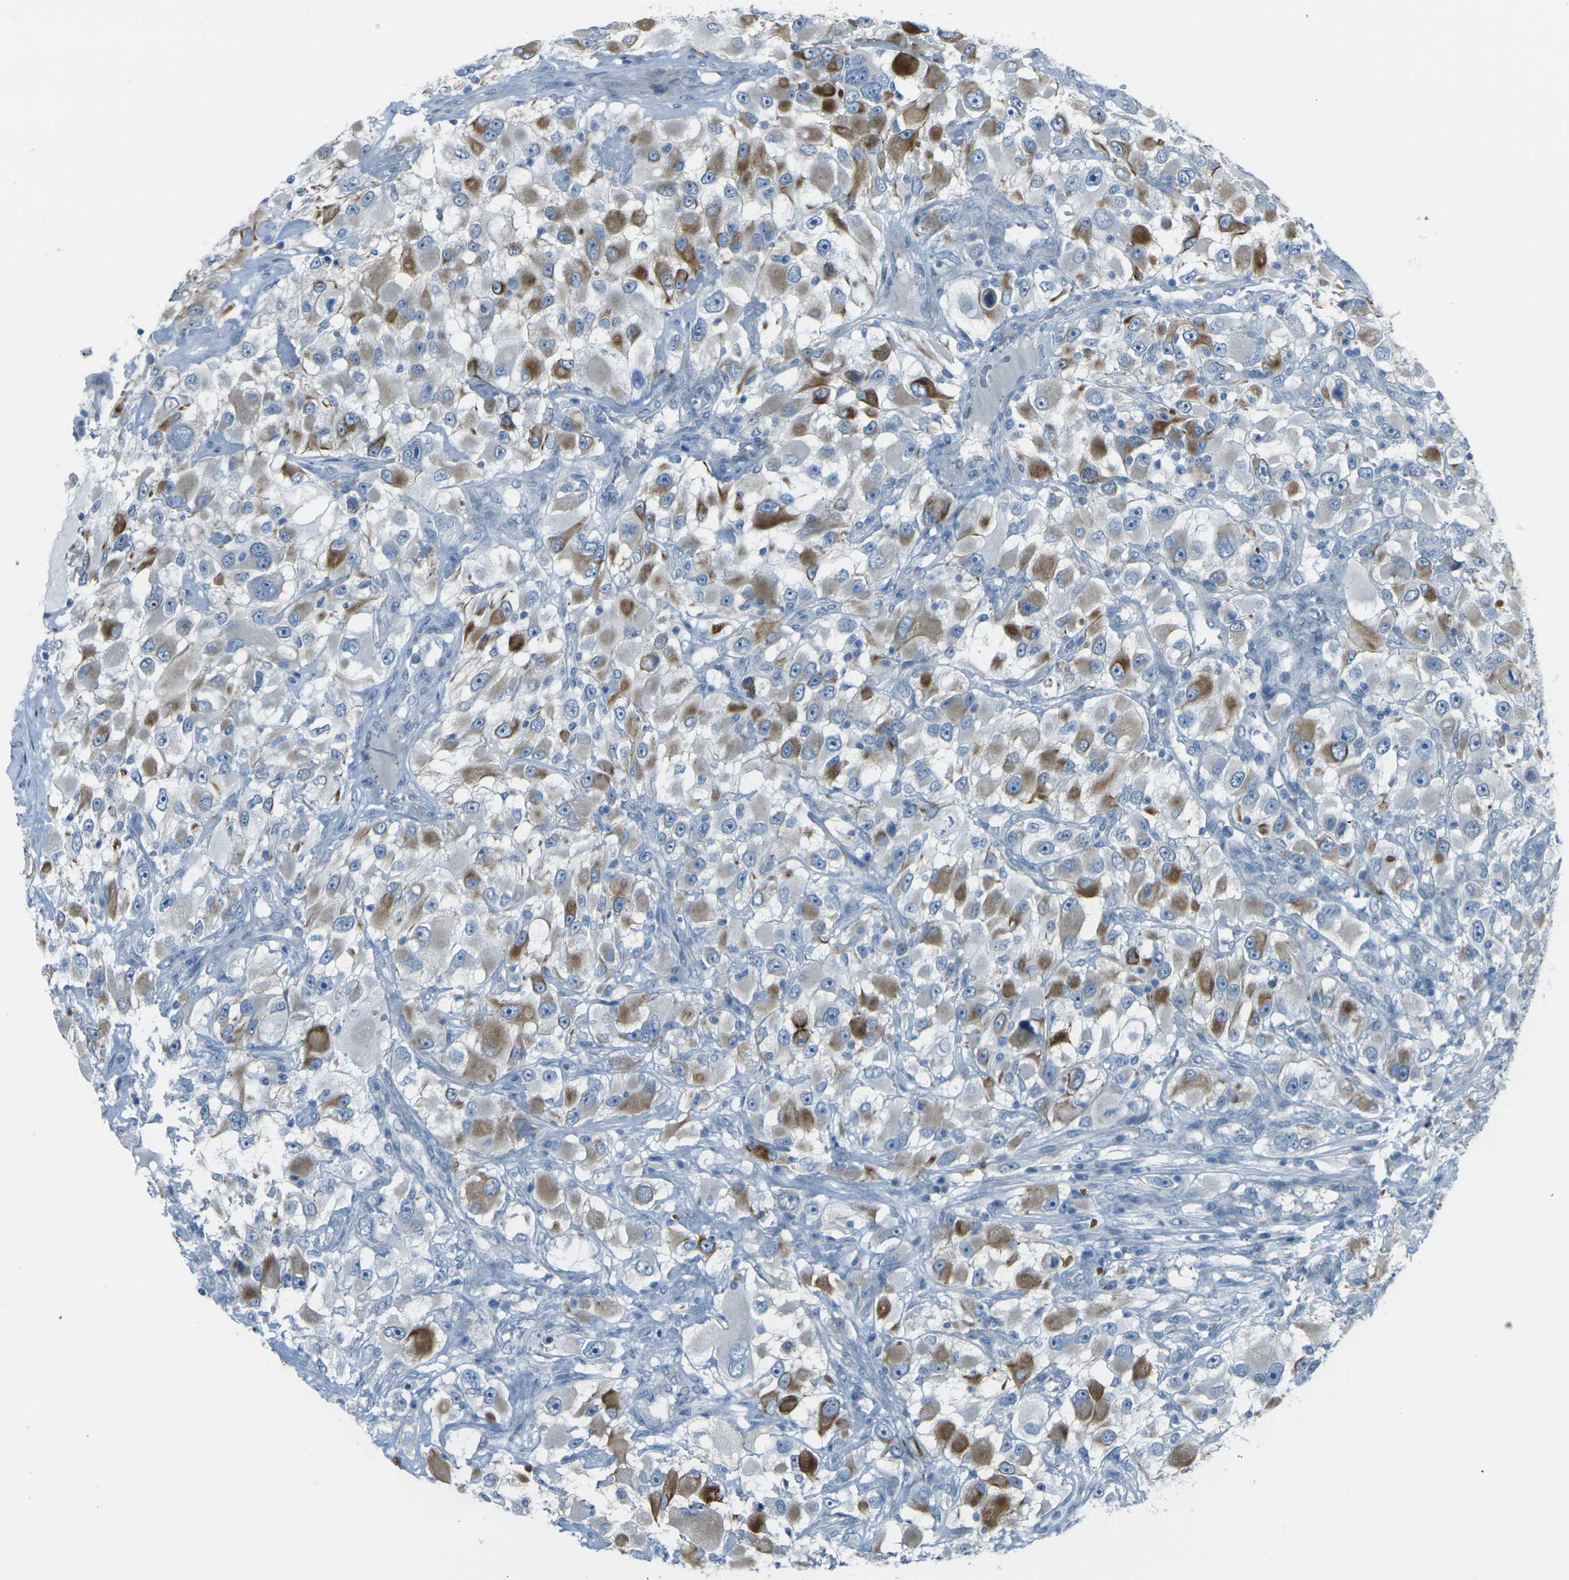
{"staining": {"intensity": "moderate", "quantity": "25%-75%", "location": "cytoplasmic/membranous"}, "tissue": "renal cancer", "cell_type": "Tumor cells", "image_type": "cancer", "snomed": [{"axis": "morphology", "description": "Adenocarcinoma, NOS"}, {"axis": "topography", "description": "Kidney"}], "caption": "IHC staining of renal adenocarcinoma, which exhibits medium levels of moderate cytoplasmic/membranous expression in approximately 25%-75% of tumor cells indicating moderate cytoplasmic/membranous protein staining. The staining was performed using DAB (3,3'-diaminobenzidine) (brown) for protein detection and nuclei were counterstained in hematoxylin (blue).", "gene": "ANKRD46", "patient": {"sex": "female", "age": 52}}